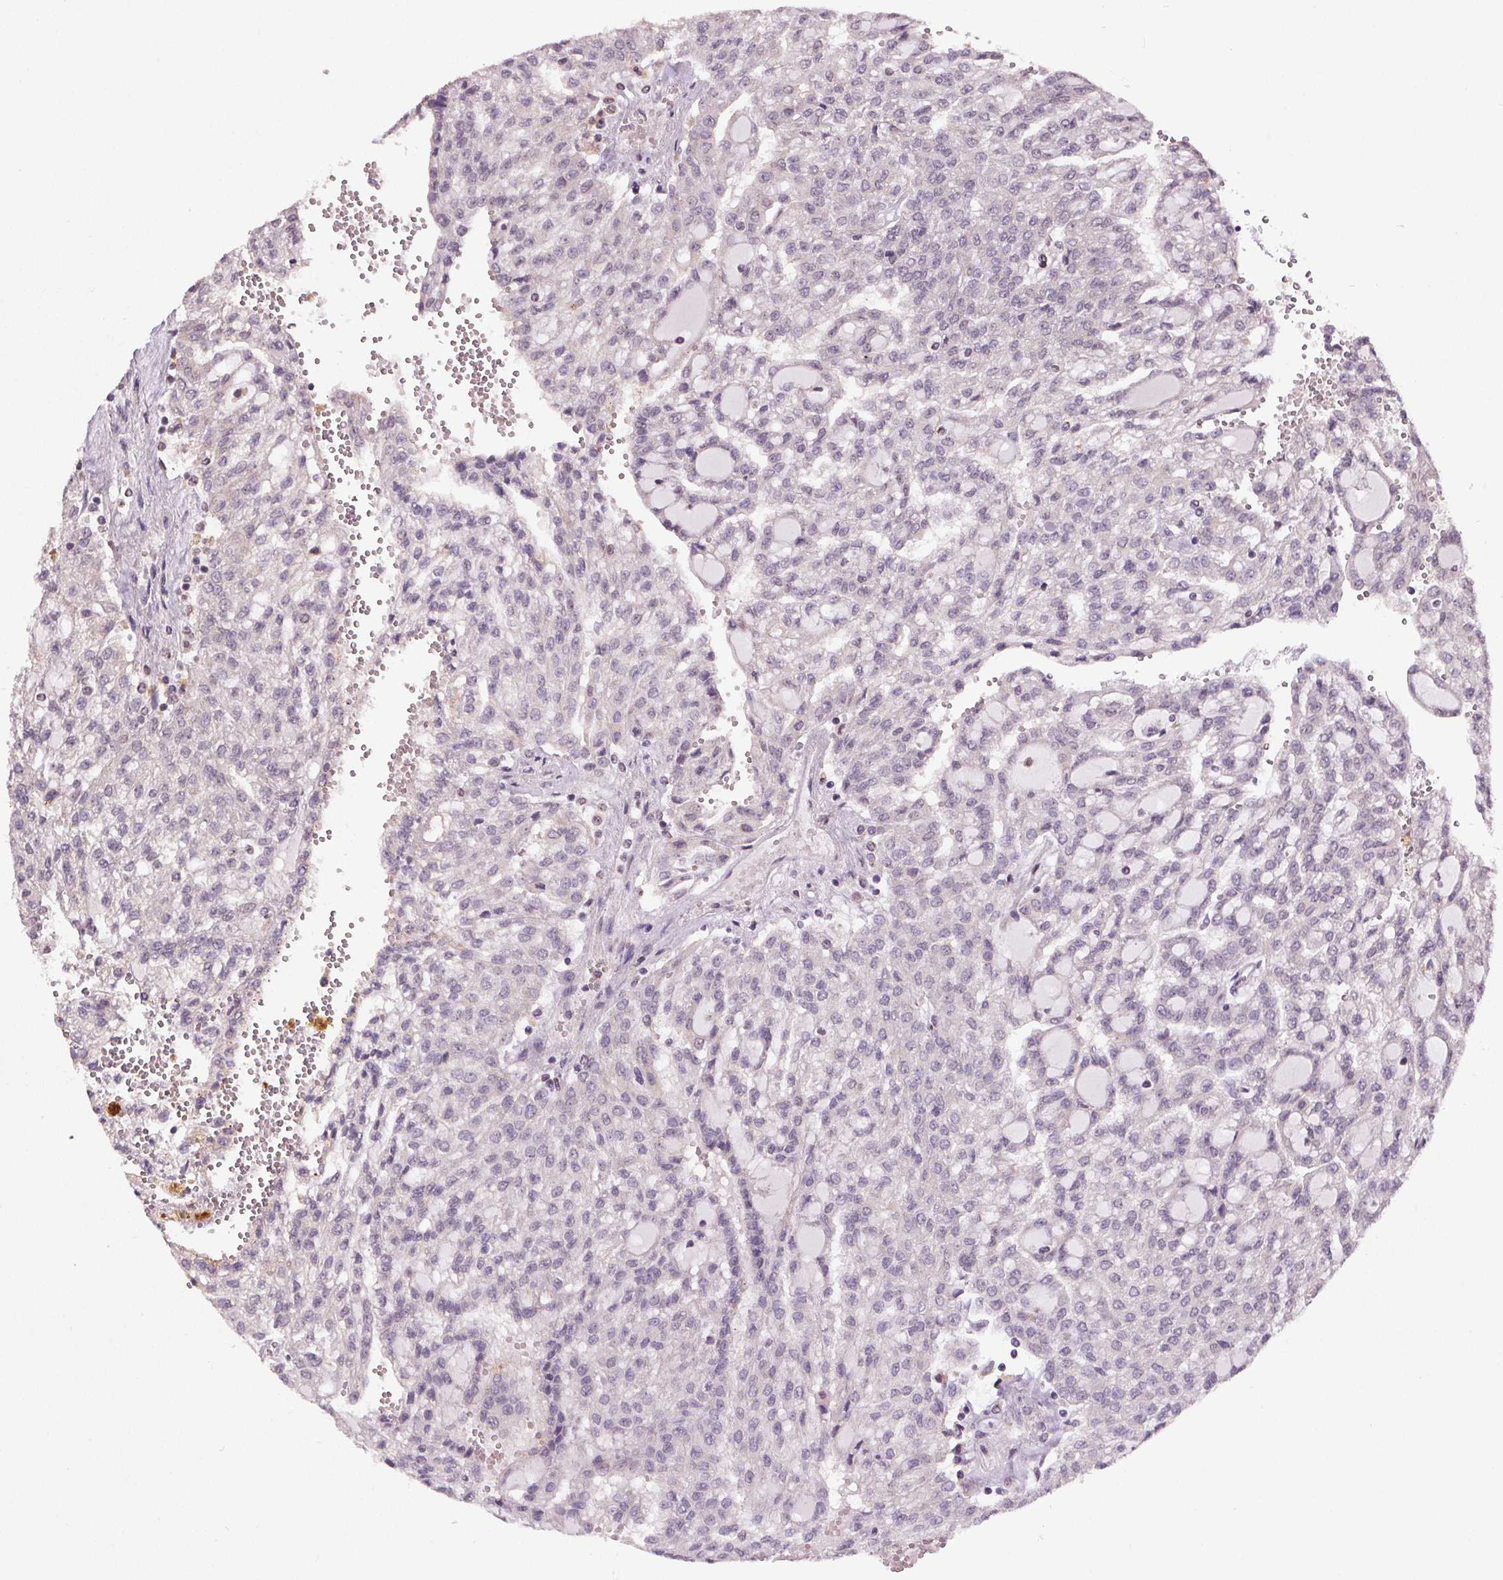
{"staining": {"intensity": "negative", "quantity": "none", "location": "none"}, "tissue": "renal cancer", "cell_type": "Tumor cells", "image_type": "cancer", "snomed": [{"axis": "morphology", "description": "Adenocarcinoma, NOS"}, {"axis": "topography", "description": "Kidney"}], "caption": "Adenocarcinoma (renal) was stained to show a protein in brown. There is no significant staining in tumor cells. Nuclei are stained in blue.", "gene": "EPHB3", "patient": {"sex": "male", "age": 63}}